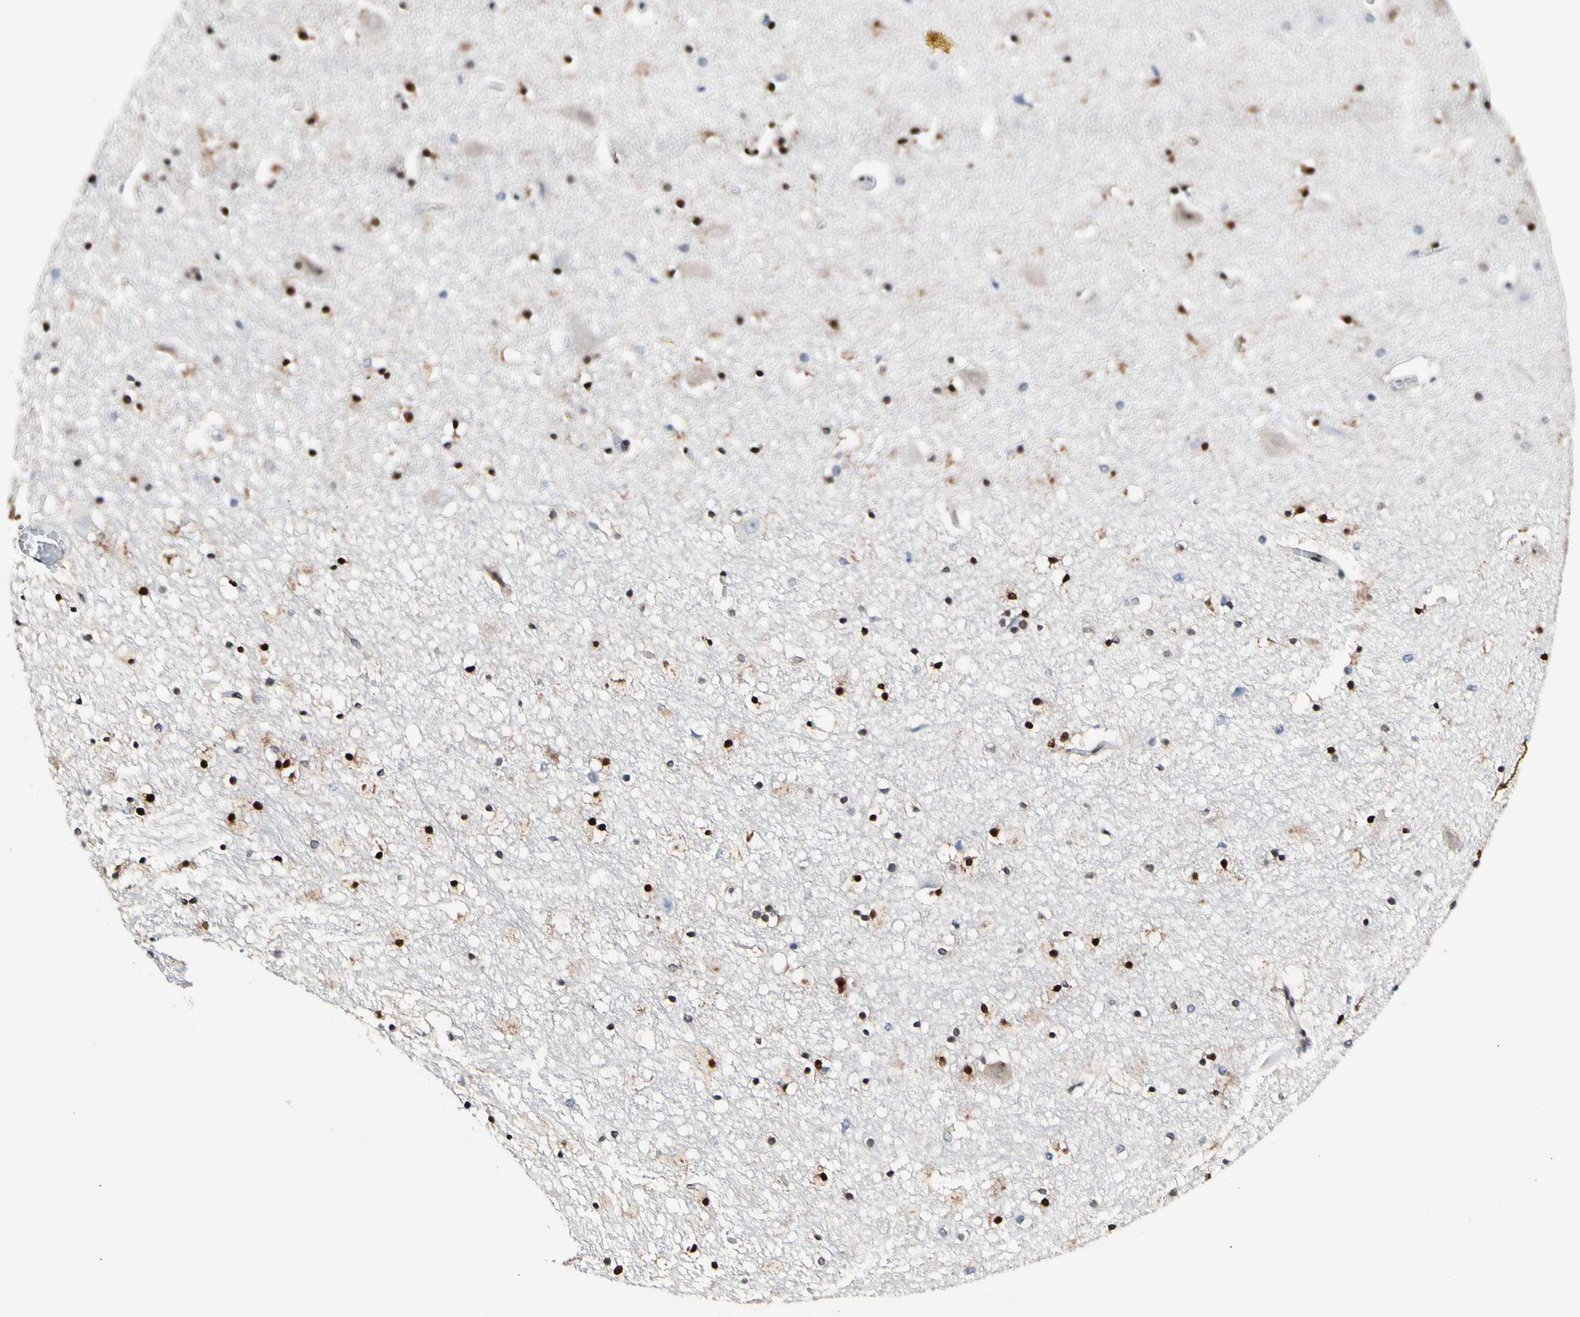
{"staining": {"intensity": "moderate", "quantity": ">75%", "location": "nuclear"}, "tissue": "hippocampus", "cell_type": "Glial cells", "image_type": "normal", "snomed": [{"axis": "morphology", "description": "Normal tissue, NOS"}, {"axis": "topography", "description": "Hippocampus"}], "caption": "About >75% of glial cells in normal human hippocampus reveal moderate nuclear protein staining as visualized by brown immunohistochemical staining.", "gene": "NFIA", "patient": {"sex": "male", "age": 45}}